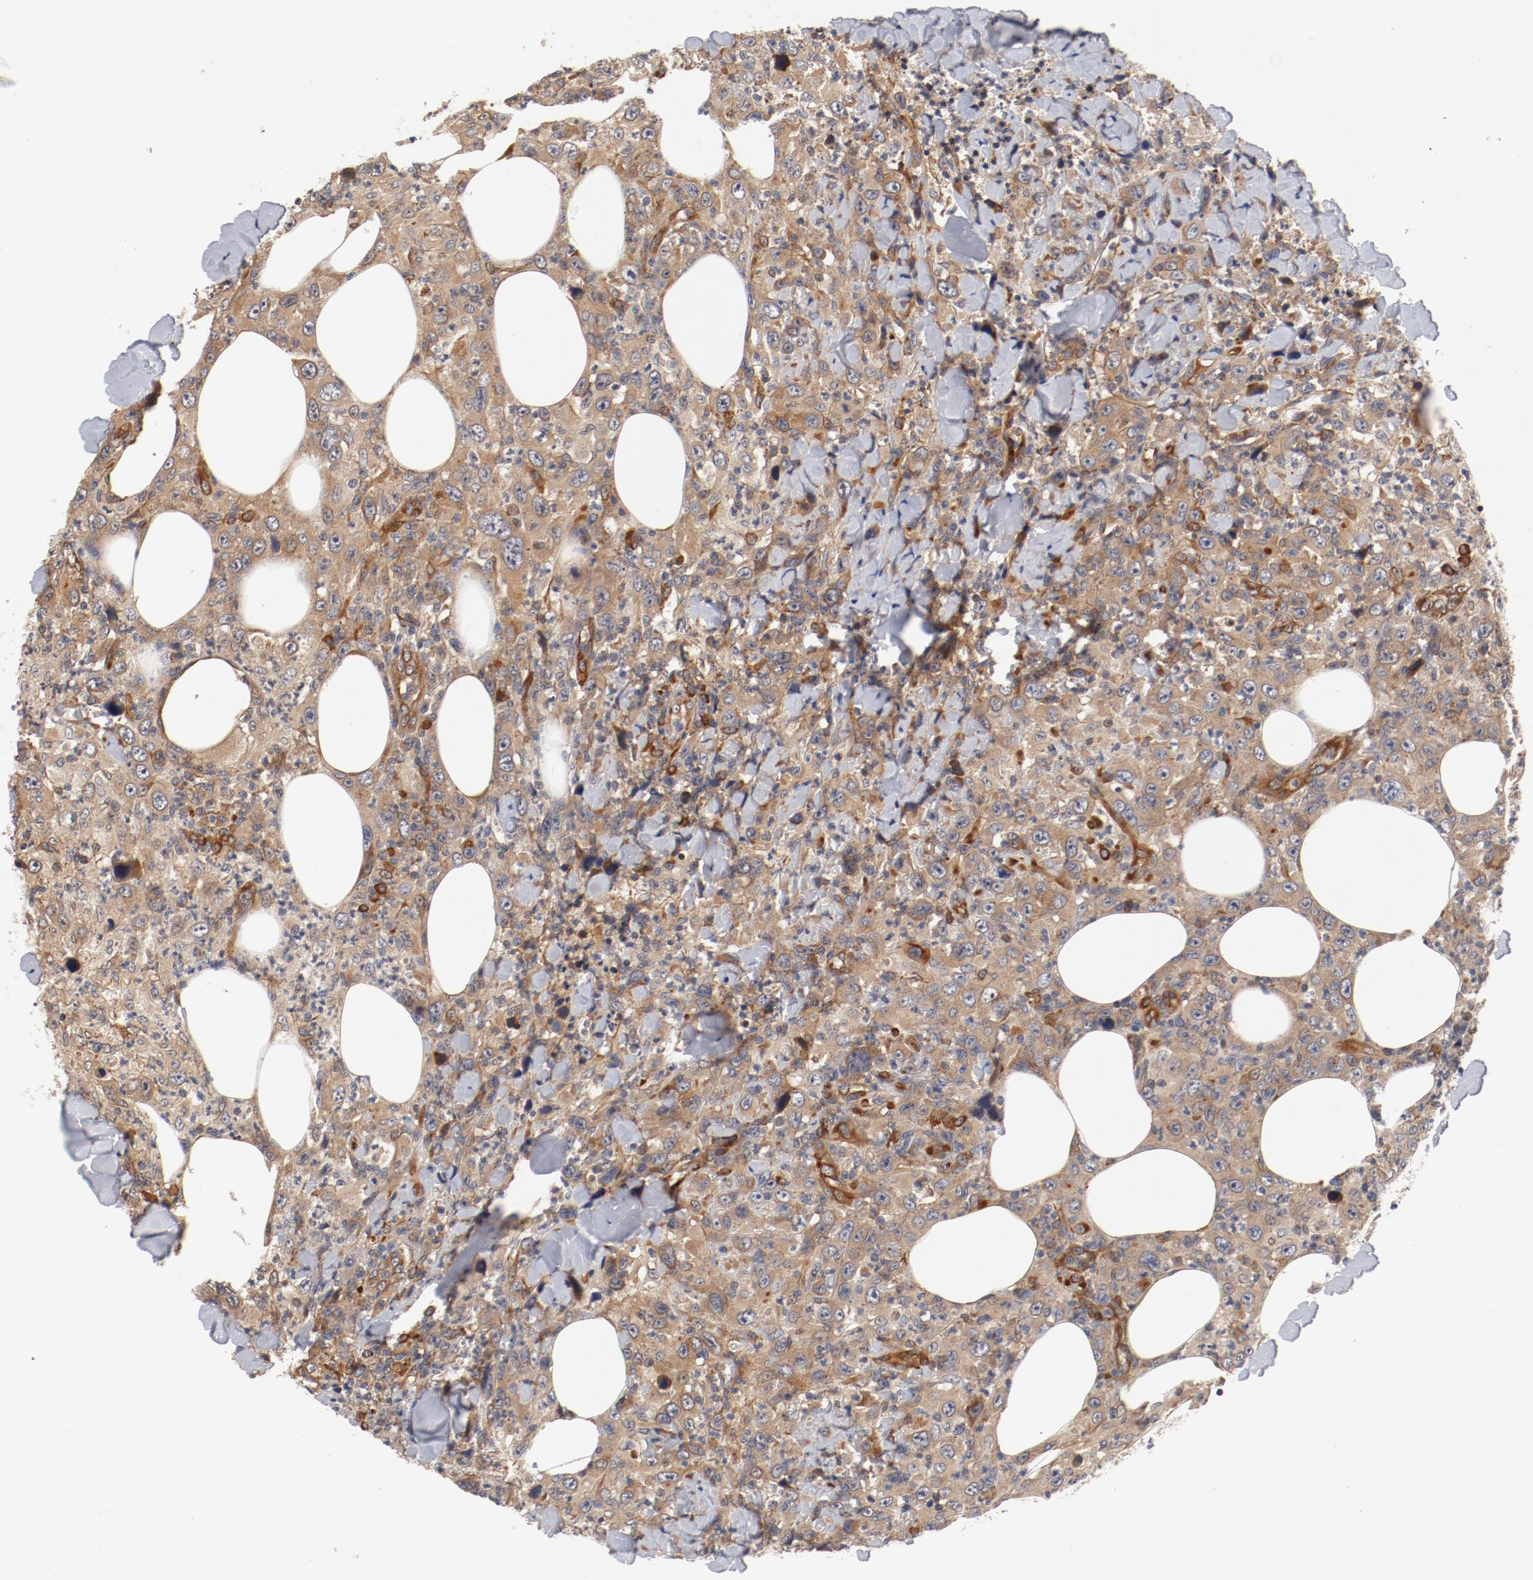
{"staining": {"intensity": "moderate", "quantity": ">75%", "location": "cytoplasmic/membranous"}, "tissue": "thyroid cancer", "cell_type": "Tumor cells", "image_type": "cancer", "snomed": [{"axis": "morphology", "description": "Carcinoma, NOS"}, {"axis": "topography", "description": "Thyroid gland"}], "caption": "This image shows carcinoma (thyroid) stained with immunohistochemistry (IHC) to label a protein in brown. The cytoplasmic/membranous of tumor cells show moderate positivity for the protein. Nuclei are counter-stained blue.", "gene": "PITPNM2", "patient": {"sex": "female", "age": 77}}